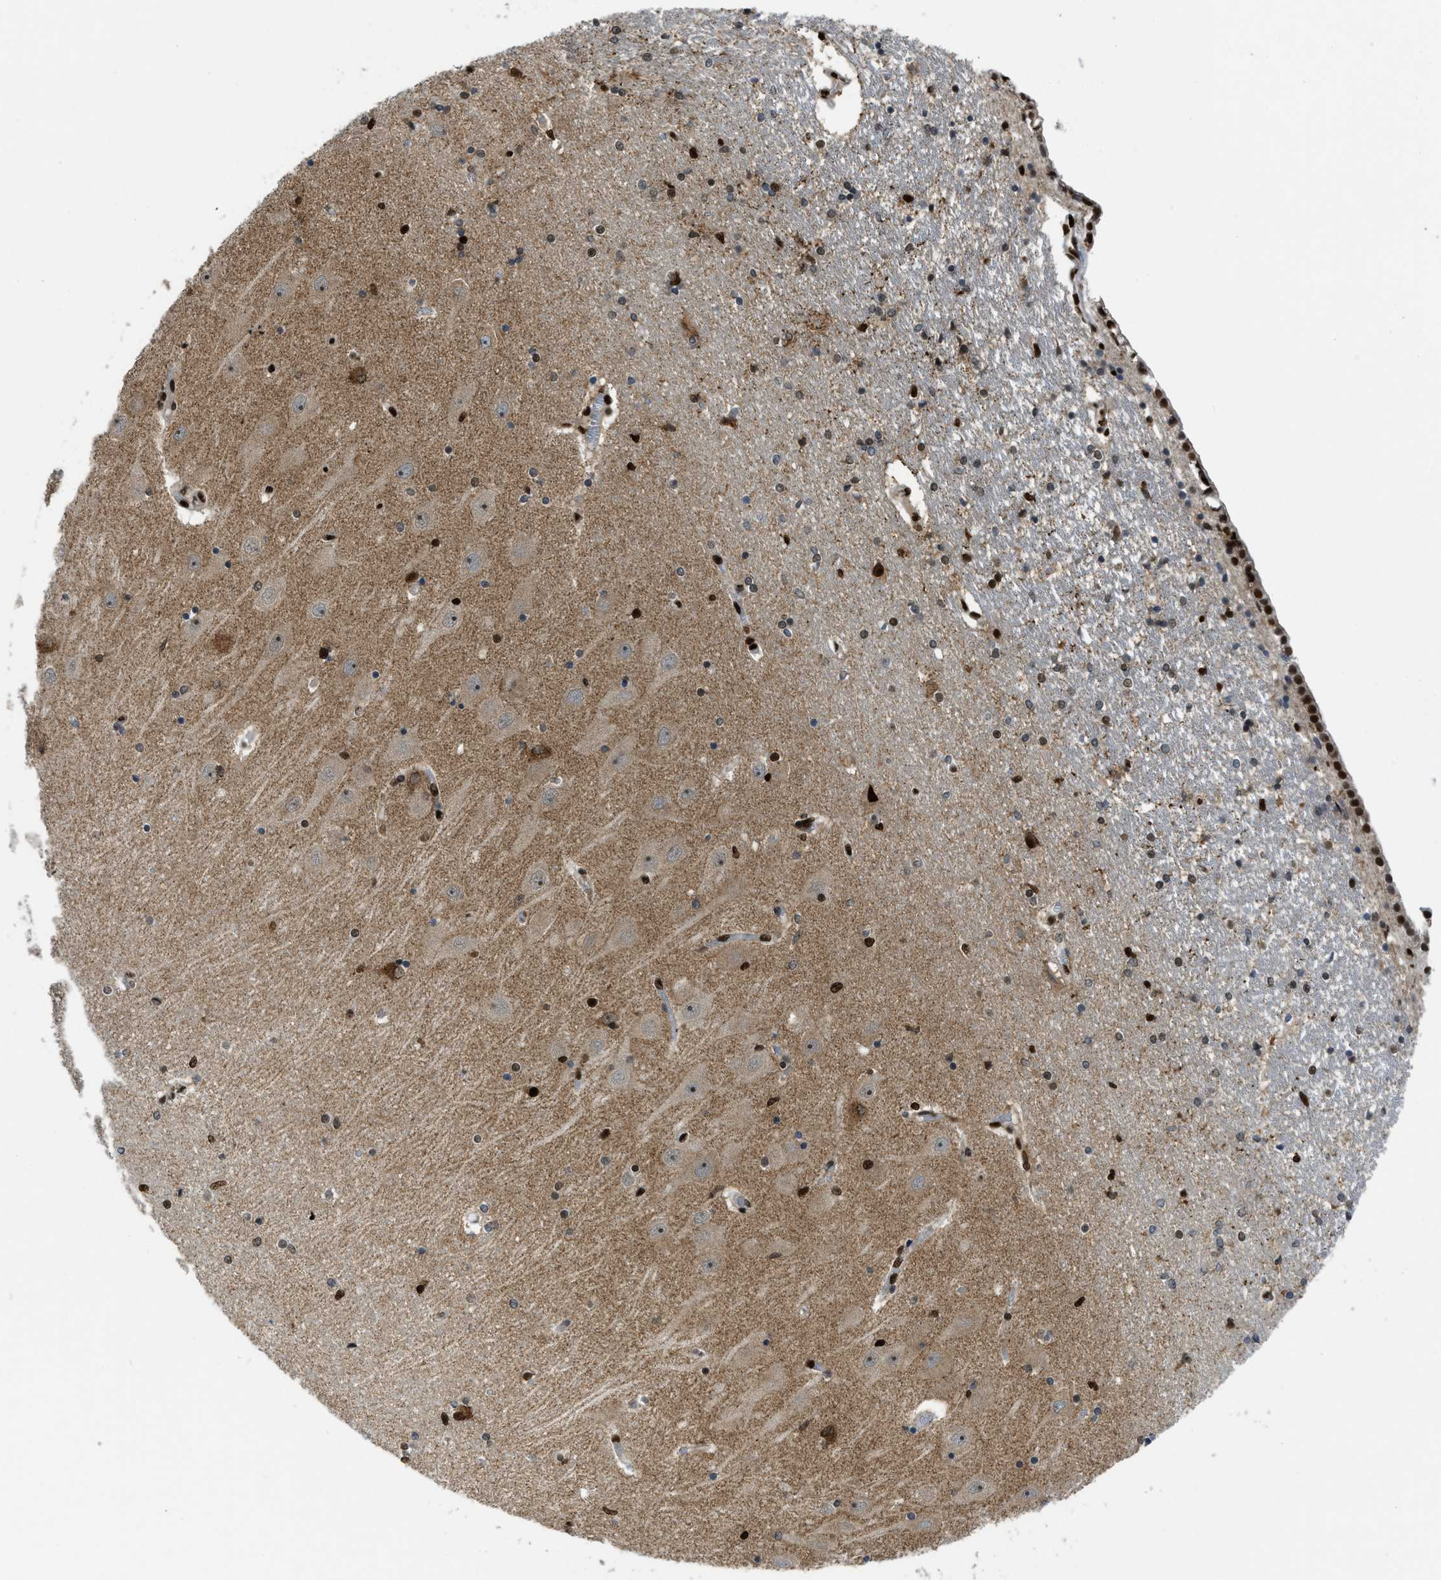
{"staining": {"intensity": "strong", "quantity": ">75%", "location": "nuclear"}, "tissue": "hippocampus", "cell_type": "Glial cells", "image_type": "normal", "snomed": [{"axis": "morphology", "description": "Normal tissue, NOS"}, {"axis": "topography", "description": "Hippocampus"}], "caption": "Benign hippocampus exhibits strong nuclear expression in about >75% of glial cells, visualized by immunohistochemistry.", "gene": "RFX5", "patient": {"sex": "female", "age": 54}}